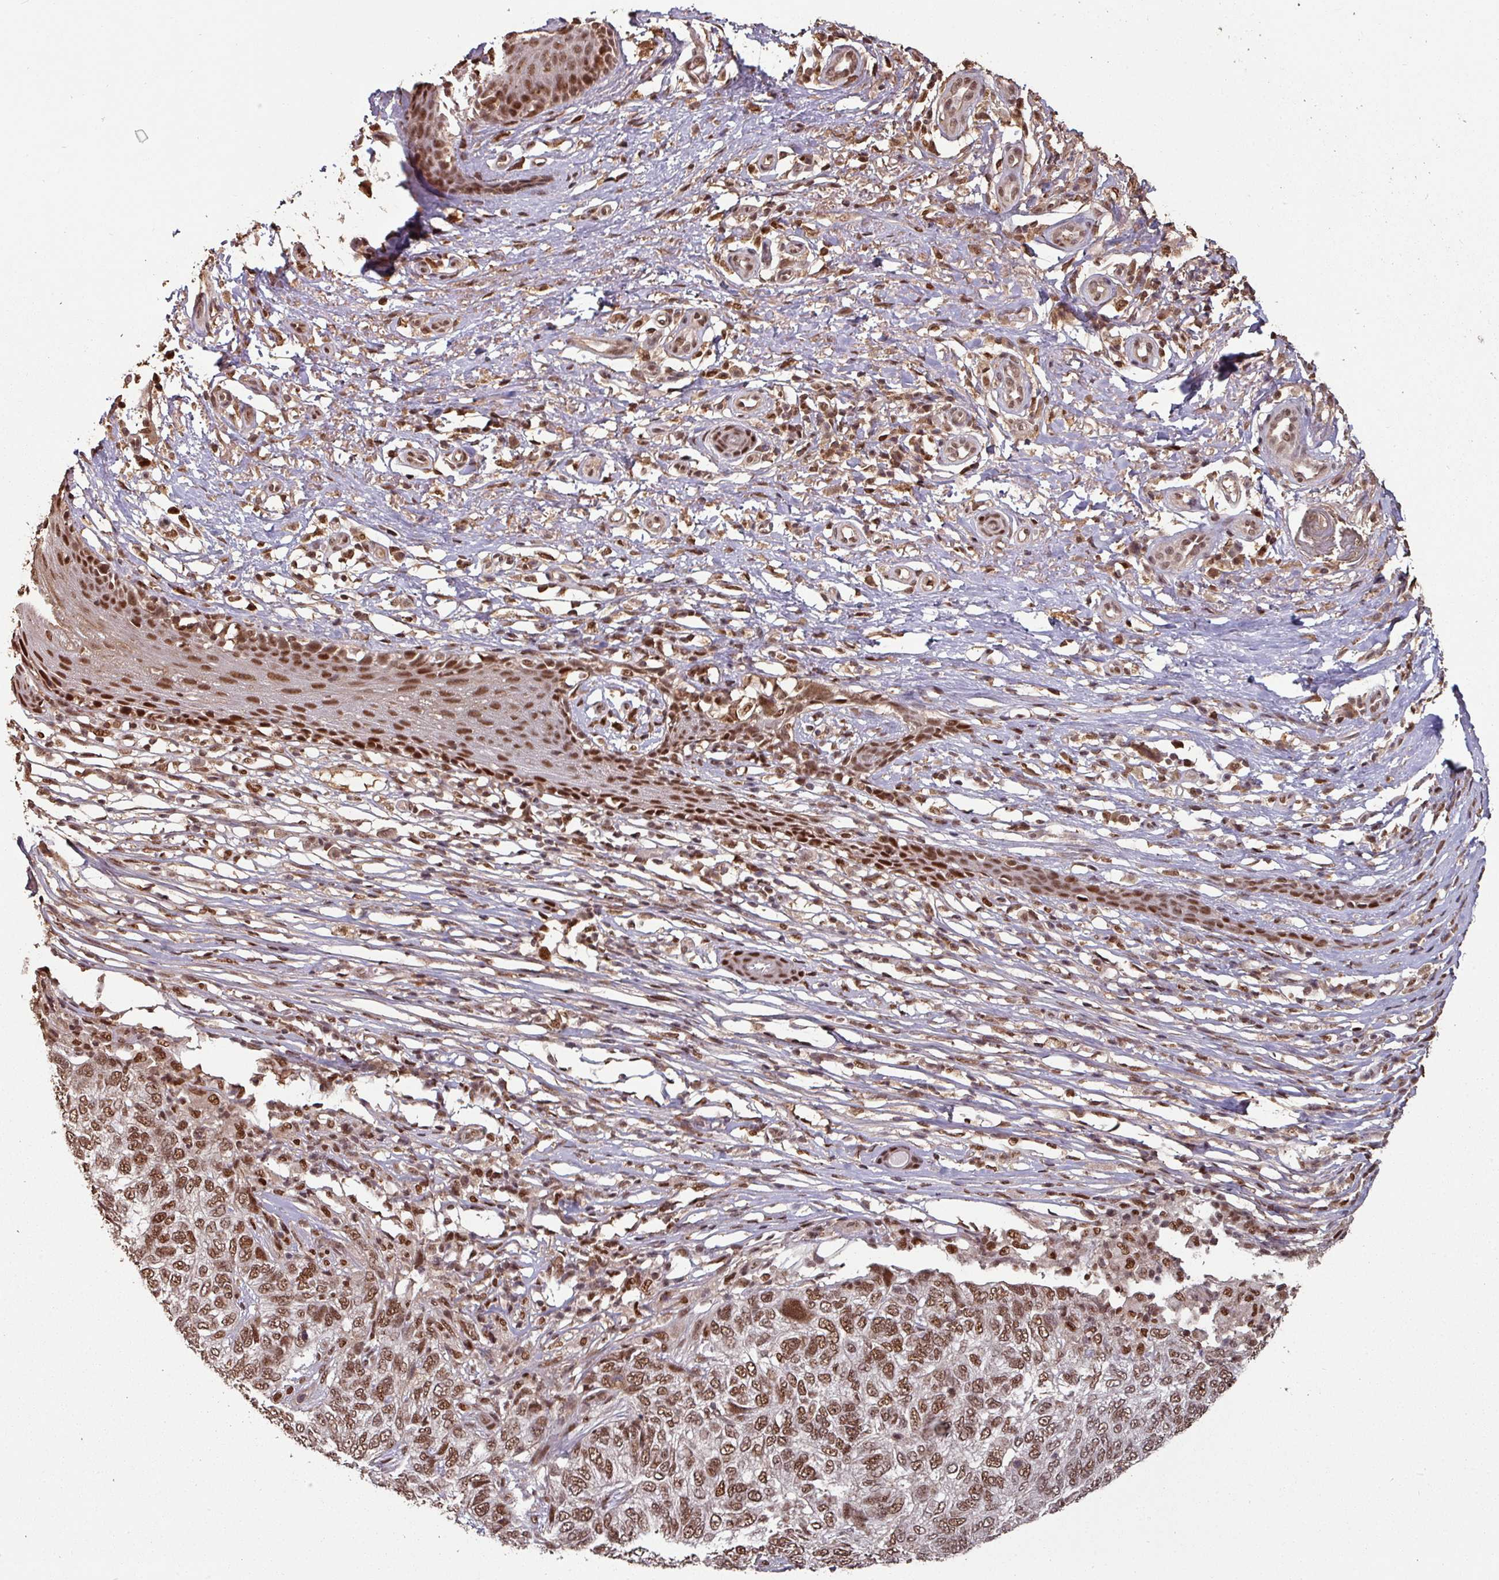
{"staining": {"intensity": "moderate", "quantity": ">75%", "location": "nuclear"}, "tissue": "skin cancer", "cell_type": "Tumor cells", "image_type": "cancer", "snomed": [{"axis": "morphology", "description": "Basal cell carcinoma"}, {"axis": "topography", "description": "Skin"}], "caption": "Immunohistochemical staining of human skin basal cell carcinoma exhibits moderate nuclear protein staining in about >75% of tumor cells. (DAB IHC with brightfield microscopy, high magnification).", "gene": "POLD1", "patient": {"sex": "female", "age": 65}}